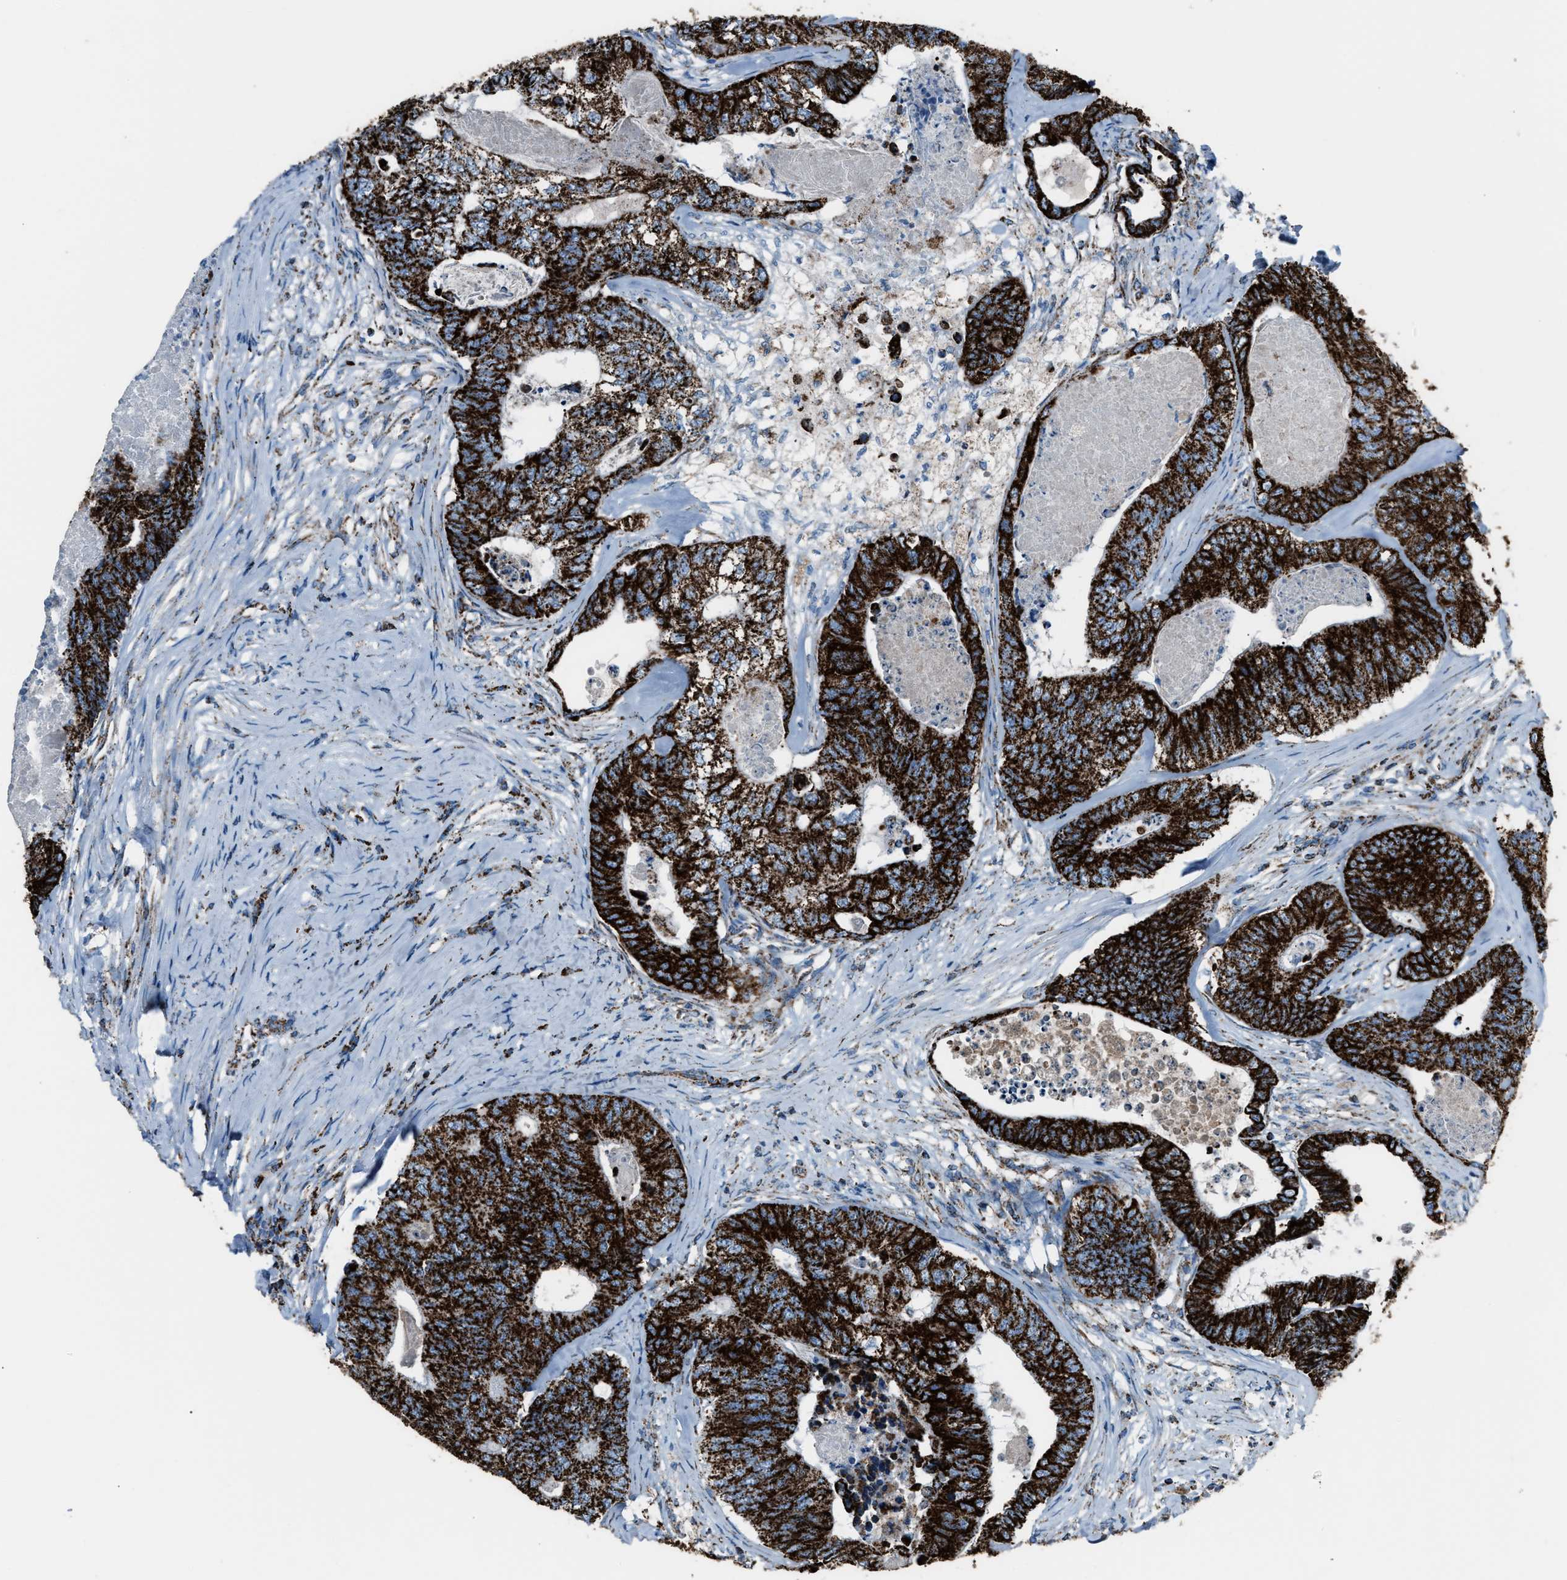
{"staining": {"intensity": "strong", "quantity": ">75%", "location": "cytoplasmic/membranous"}, "tissue": "colorectal cancer", "cell_type": "Tumor cells", "image_type": "cancer", "snomed": [{"axis": "morphology", "description": "Adenocarcinoma, NOS"}, {"axis": "topography", "description": "Colon"}], "caption": "Strong cytoplasmic/membranous staining is appreciated in approximately >75% of tumor cells in adenocarcinoma (colorectal). The protein is shown in brown color, while the nuclei are stained blue.", "gene": "MDH2", "patient": {"sex": "female", "age": 67}}